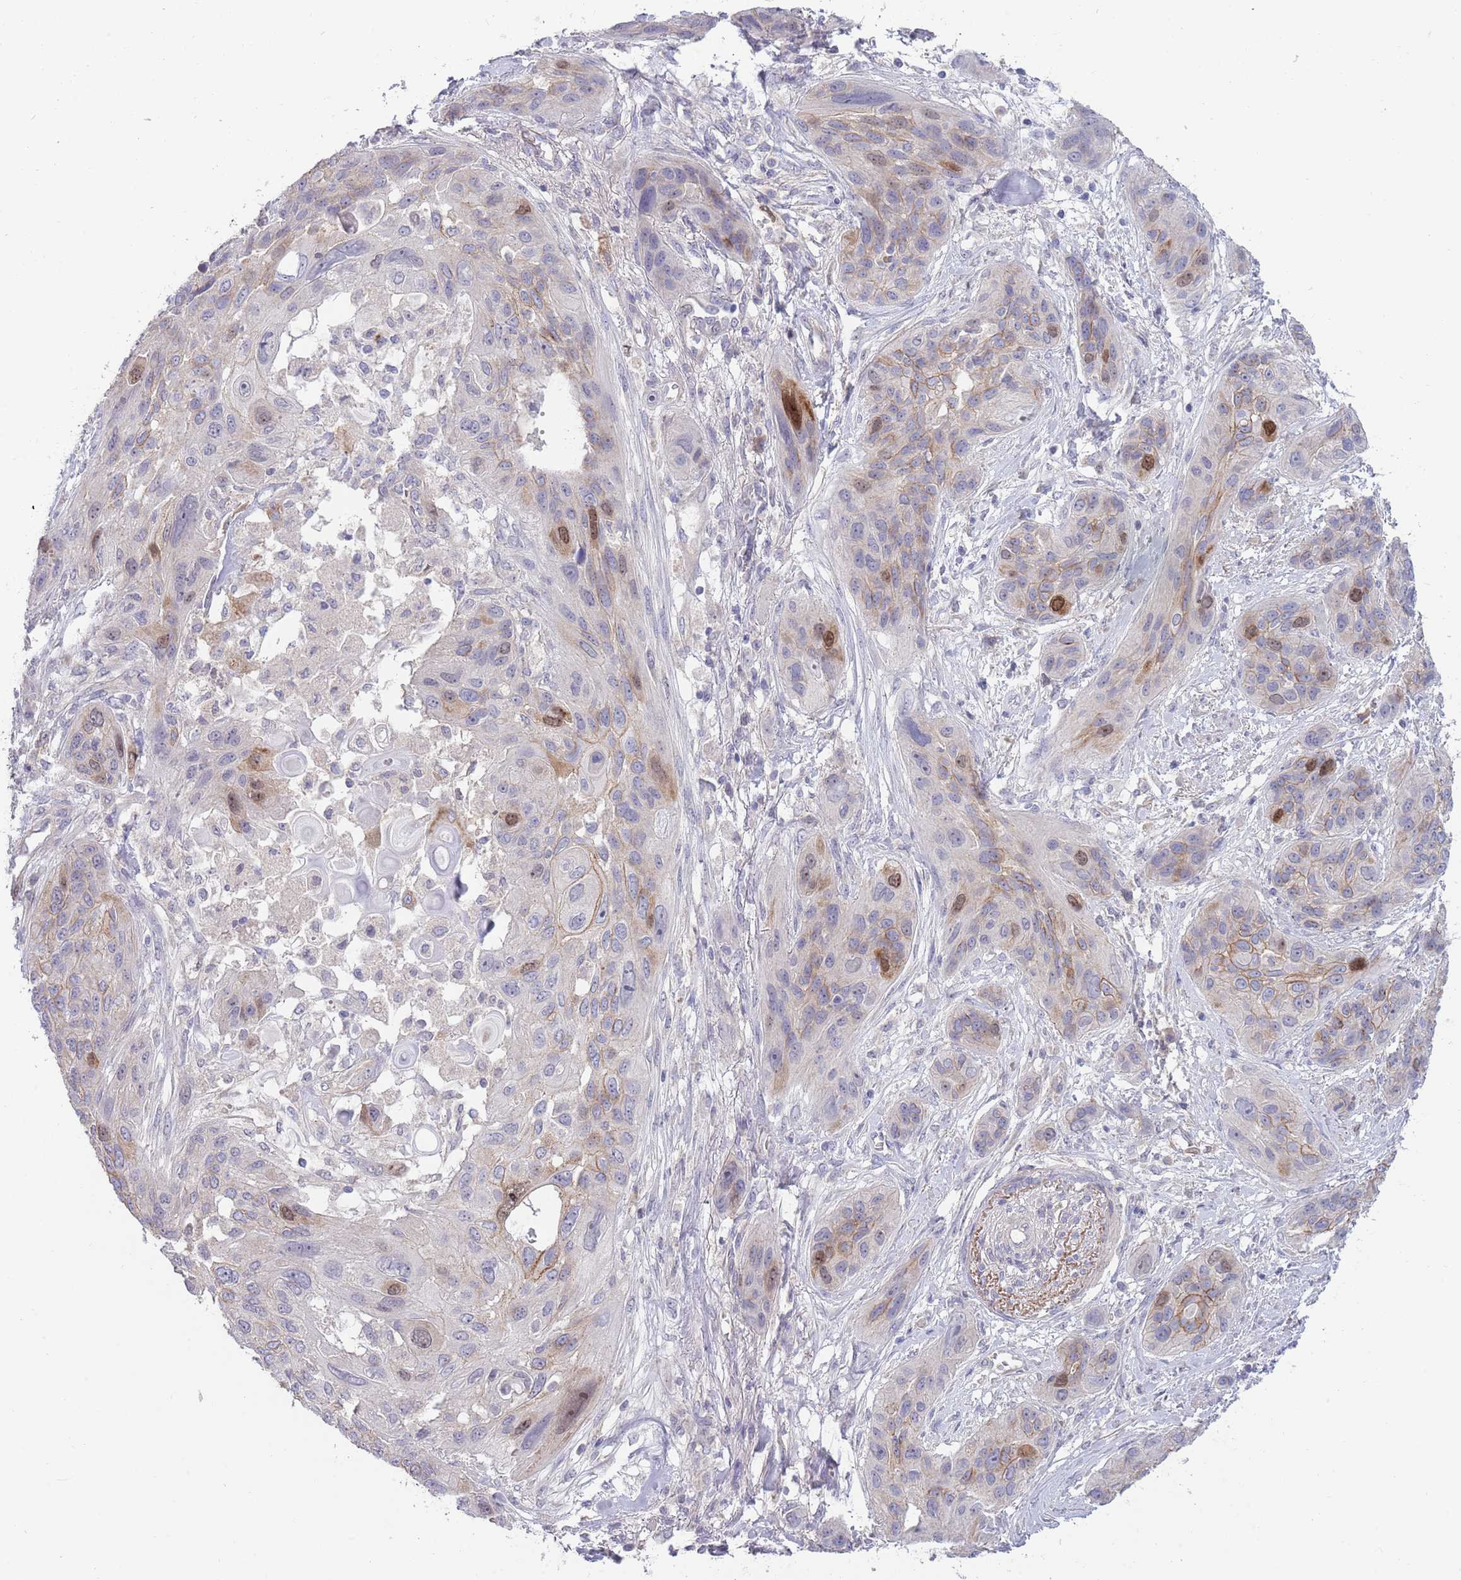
{"staining": {"intensity": "moderate", "quantity": "<25%", "location": "cytoplasmic/membranous,nuclear"}, "tissue": "lung cancer", "cell_type": "Tumor cells", "image_type": "cancer", "snomed": [{"axis": "morphology", "description": "Squamous cell carcinoma, NOS"}, {"axis": "topography", "description": "Lung"}], "caption": "This is an image of IHC staining of squamous cell carcinoma (lung), which shows moderate positivity in the cytoplasmic/membranous and nuclear of tumor cells.", "gene": "PIMREG", "patient": {"sex": "female", "age": 70}}